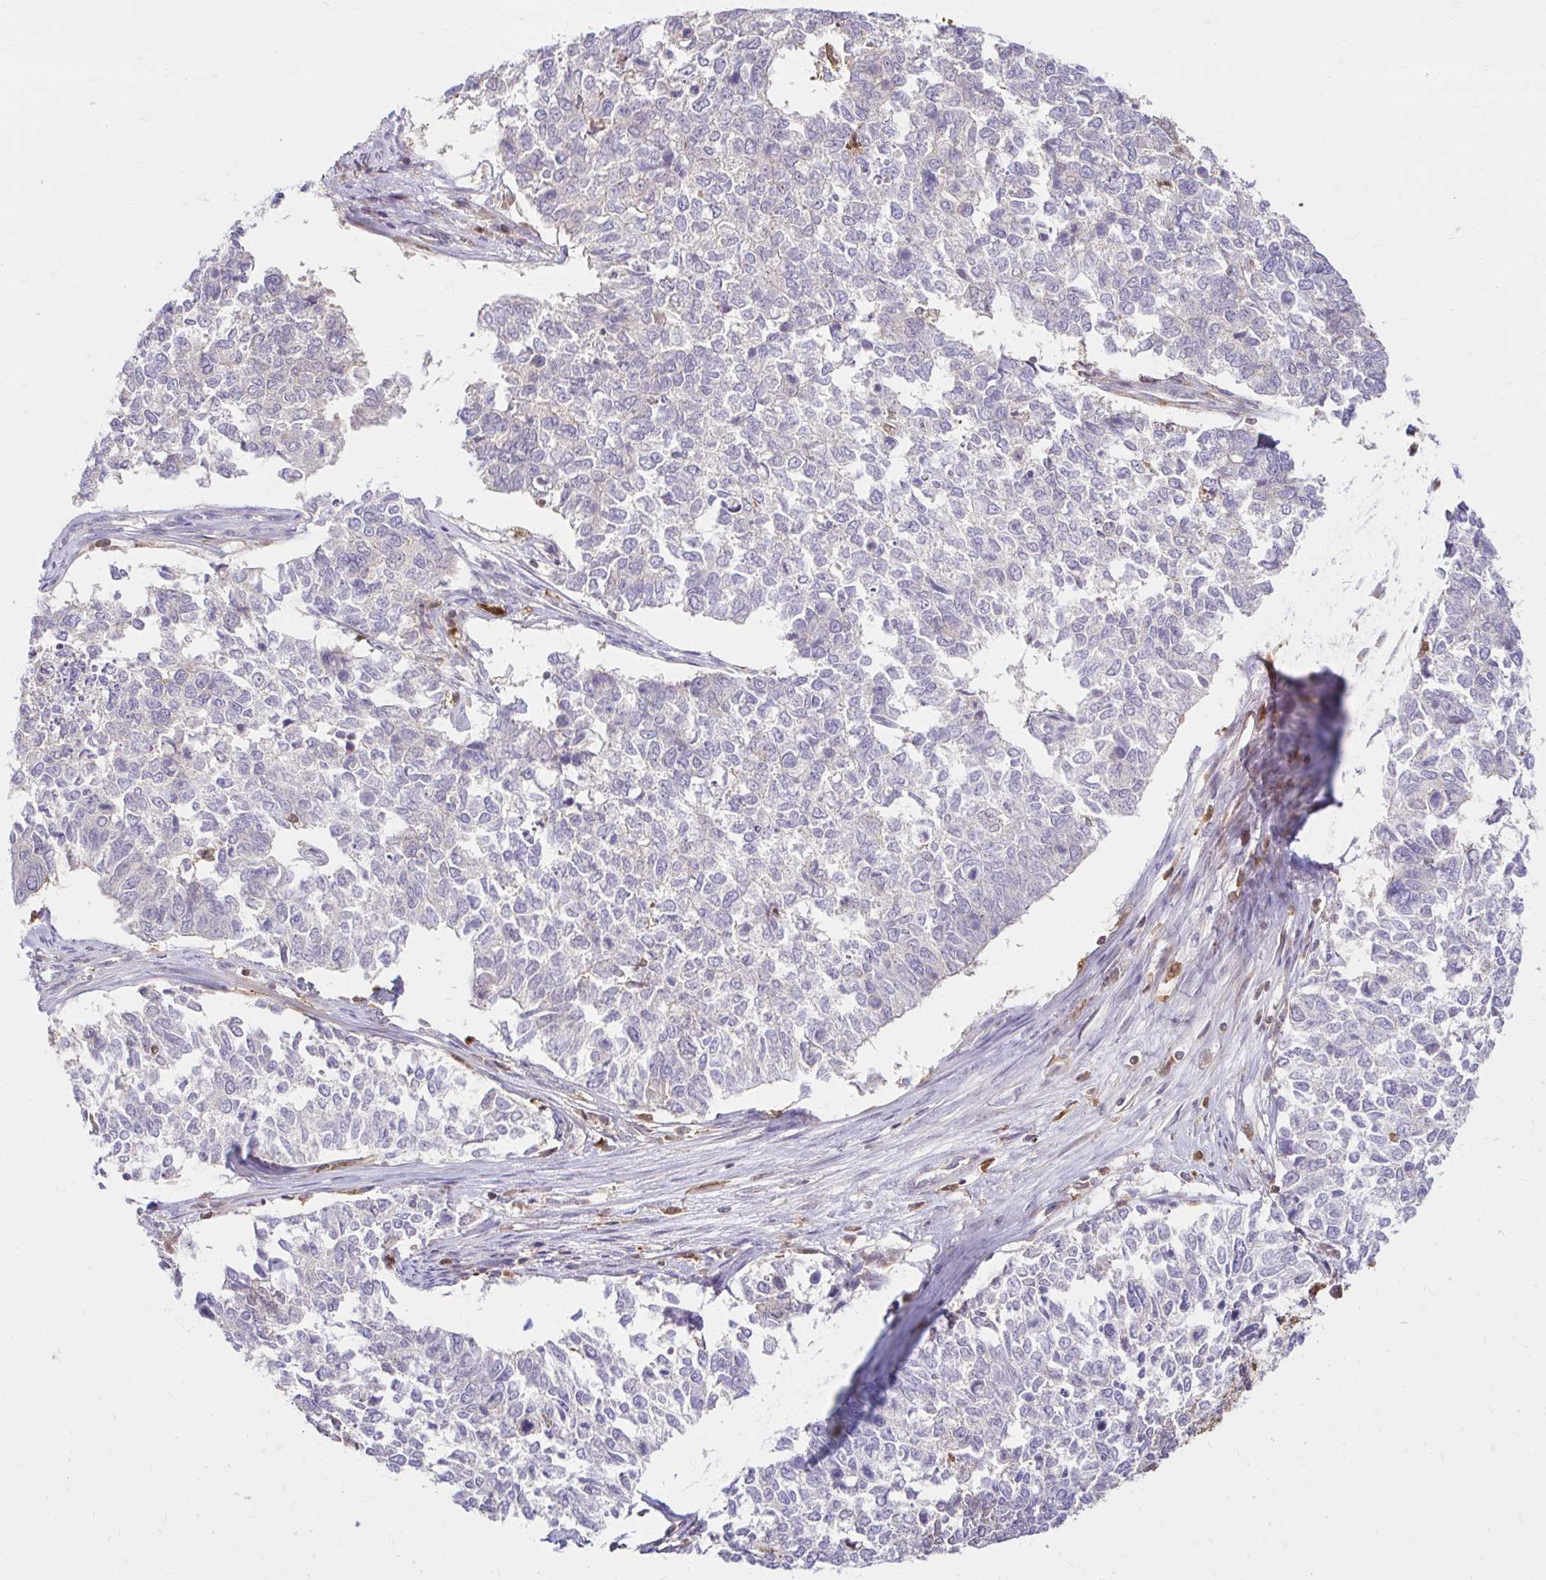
{"staining": {"intensity": "negative", "quantity": "none", "location": "none"}, "tissue": "cervical cancer", "cell_type": "Tumor cells", "image_type": "cancer", "snomed": [{"axis": "morphology", "description": "Adenocarcinoma, NOS"}, {"axis": "topography", "description": "Cervix"}], "caption": "DAB (3,3'-diaminobenzidine) immunohistochemical staining of cervical cancer (adenocarcinoma) reveals no significant staining in tumor cells. (Stains: DAB immunohistochemistry (IHC) with hematoxylin counter stain, Microscopy: brightfield microscopy at high magnification).", "gene": "PYCARD", "patient": {"sex": "female", "age": 63}}